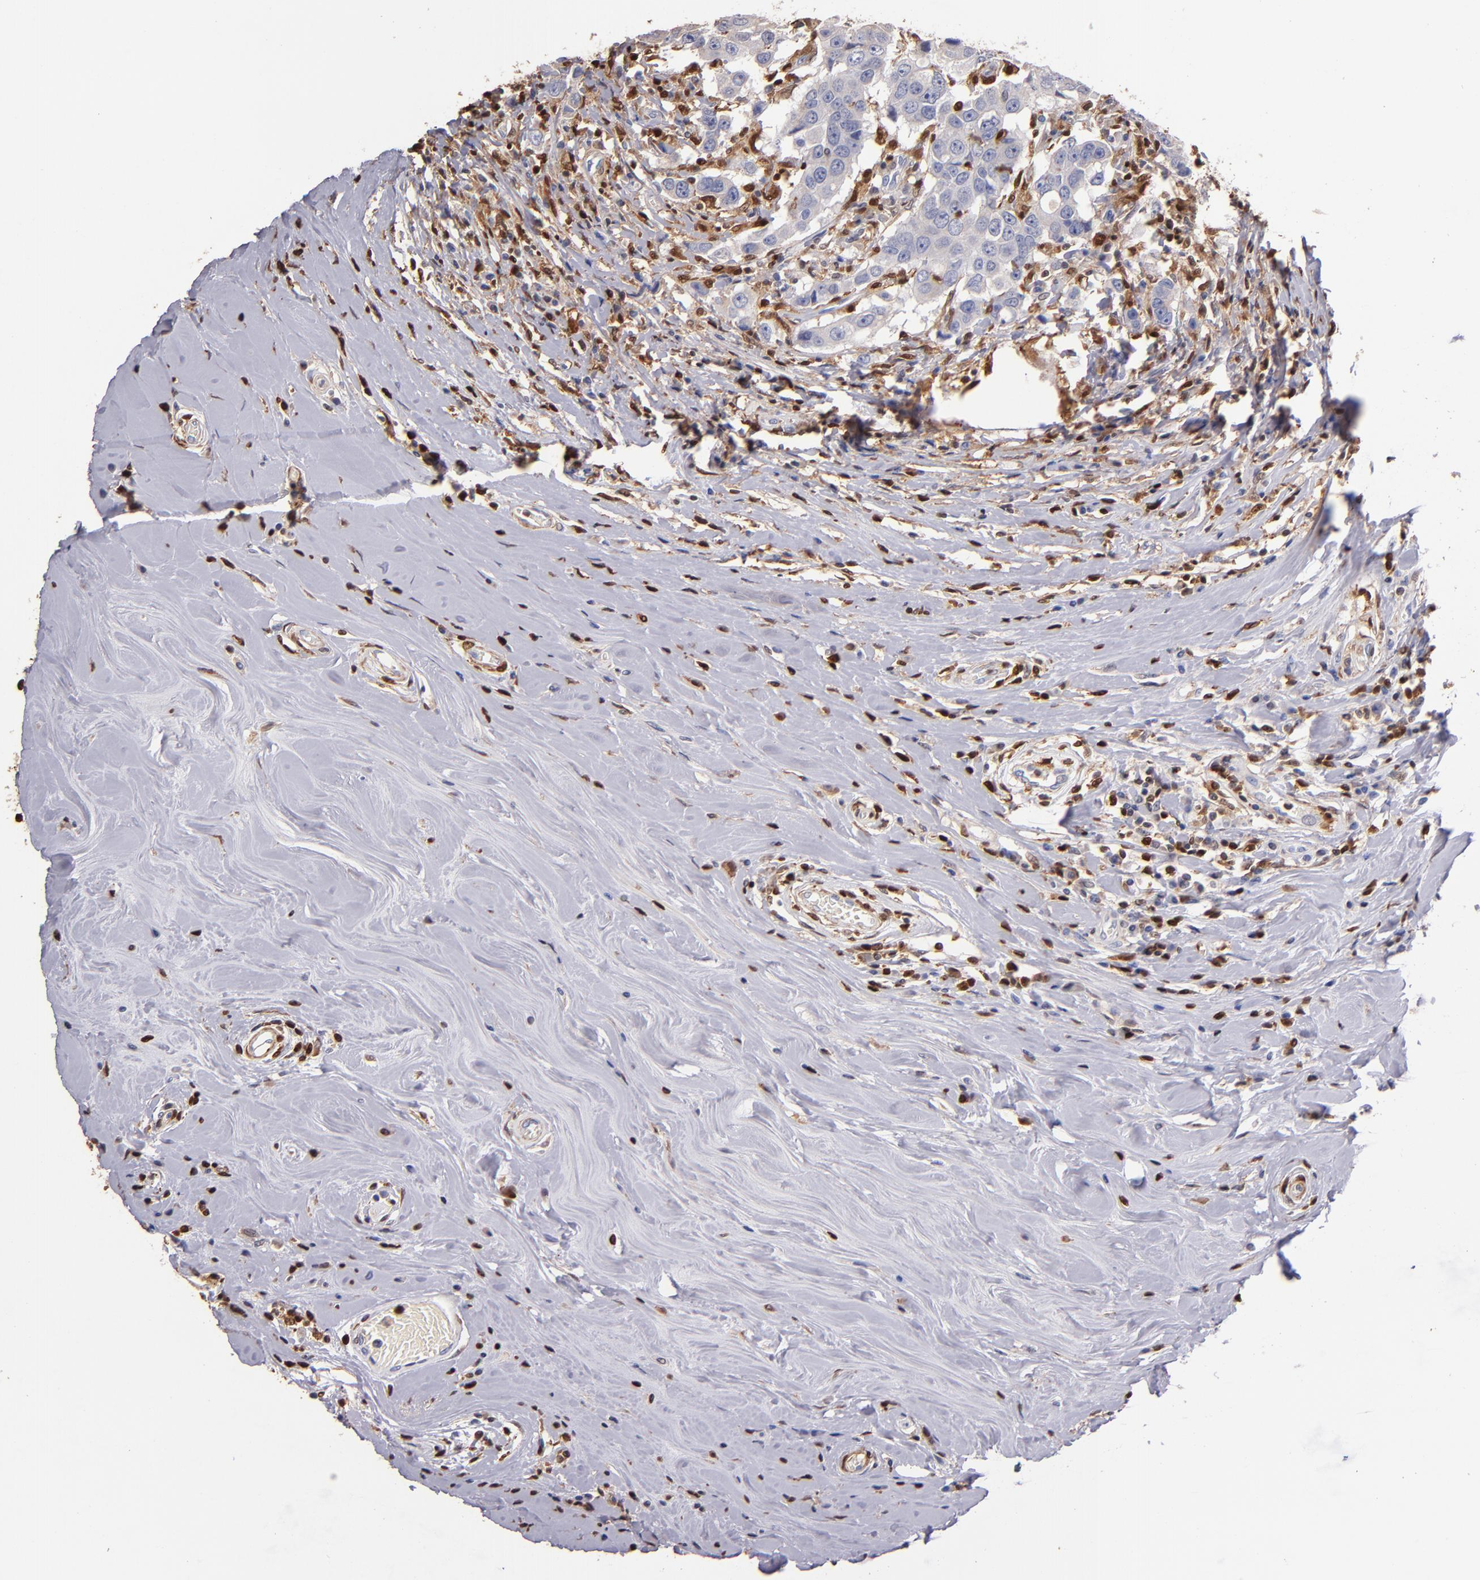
{"staining": {"intensity": "negative", "quantity": "none", "location": "none"}, "tissue": "breast cancer", "cell_type": "Tumor cells", "image_type": "cancer", "snomed": [{"axis": "morphology", "description": "Duct carcinoma"}, {"axis": "topography", "description": "Breast"}], "caption": "Immunohistochemistry (IHC) image of neoplastic tissue: invasive ductal carcinoma (breast) stained with DAB (3,3'-diaminobenzidine) displays no significant protein positivity in tumor cells. (Immunohistochemistry (IHC), brightfield microscopy, high magnification).", "gene": "S100A4", "patient": {"sex": "female", "age": 27}}